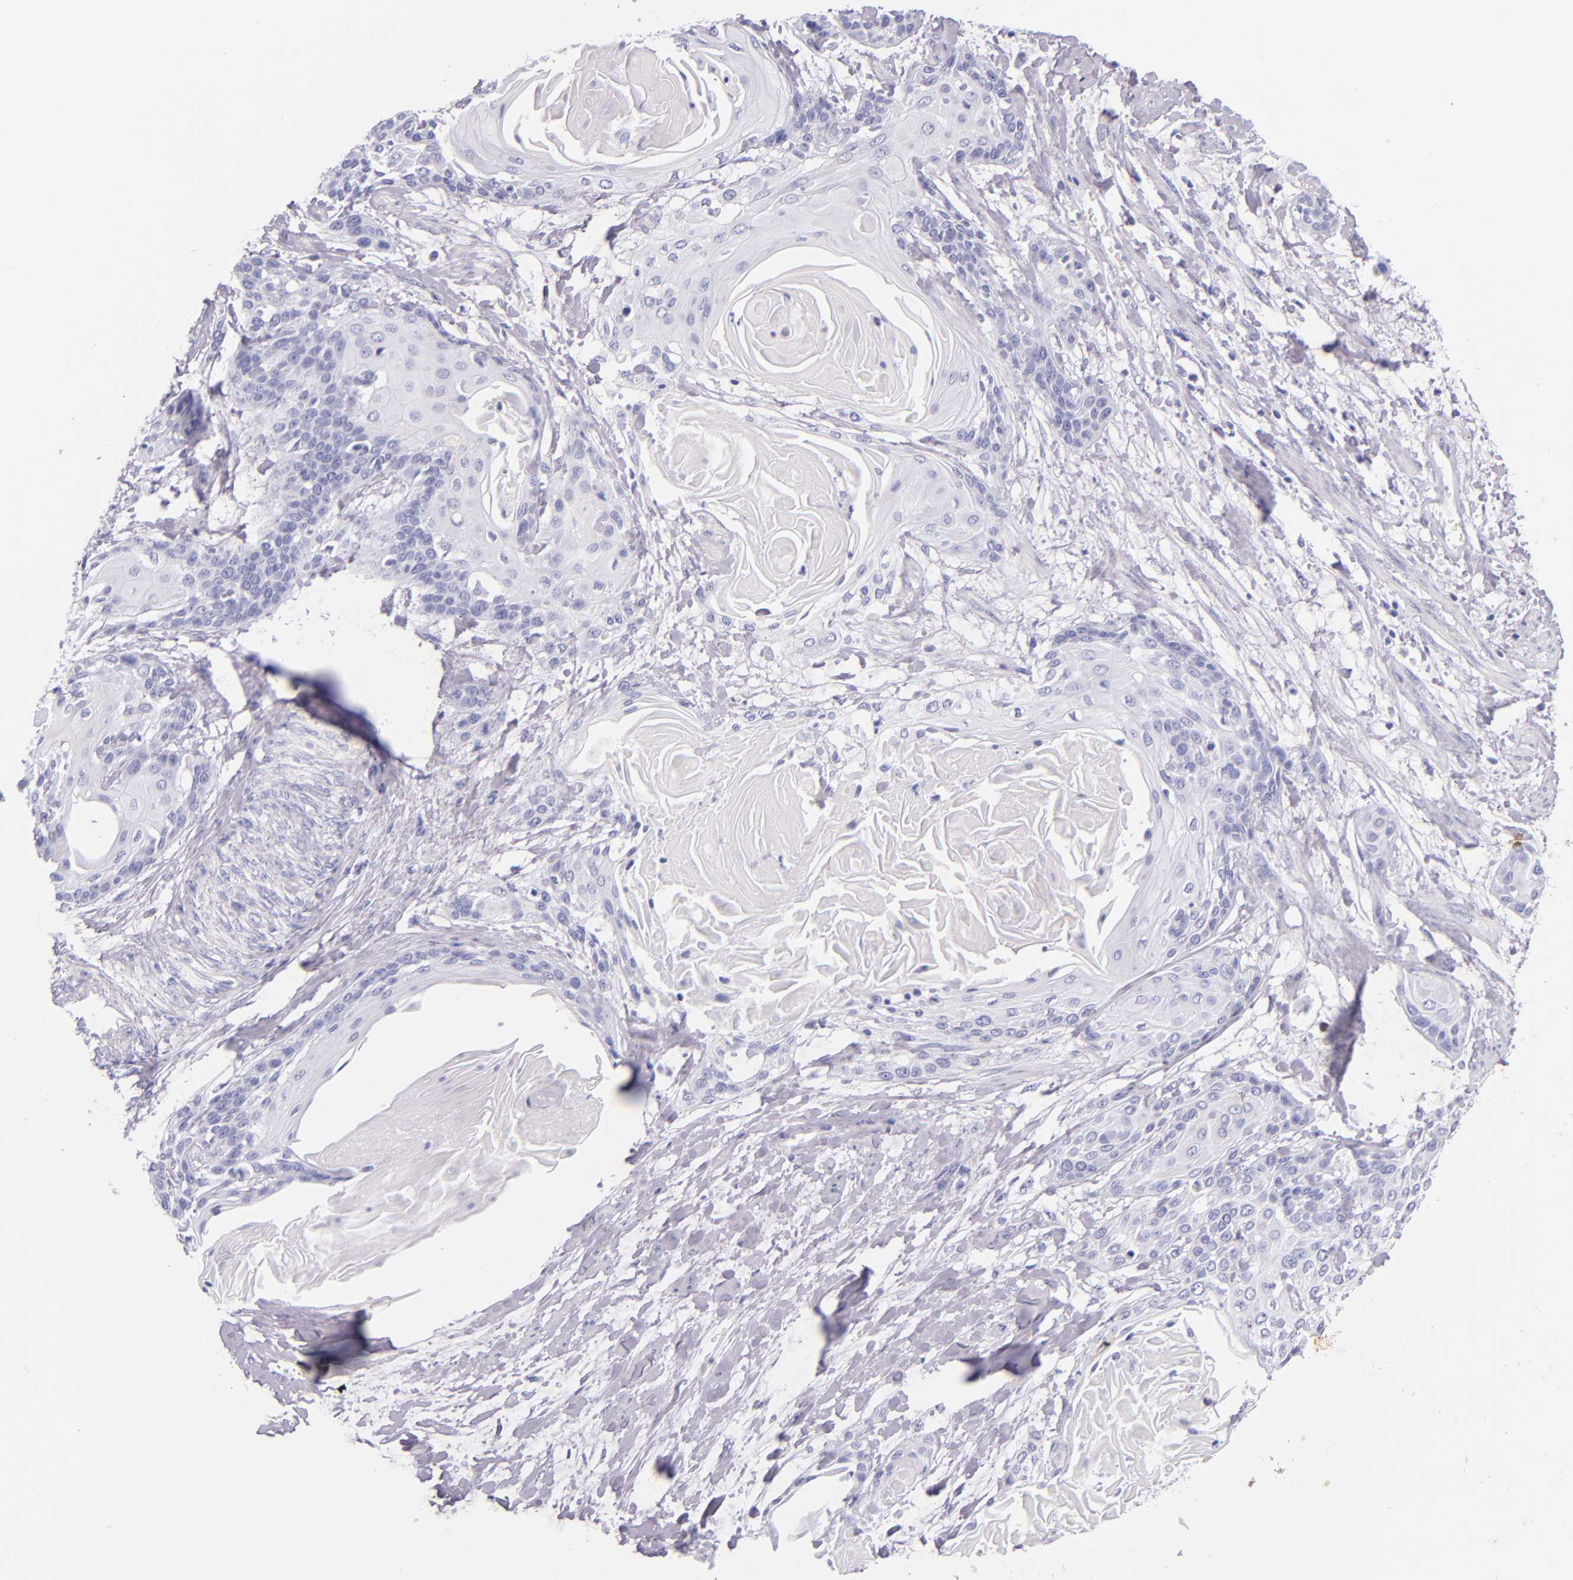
{"staining": {"intensity": "negative", "quantity": "none", "location": "none"}, "tissue": "cervical cancer", "cell_type": "Tumor cells", "image_type": "cancer", "snomed": [{"axis": "morphology", "description": "Squamous cell carcinoma, NOS"}, {"axis": "topography", "description": "Cervix"}], "caption": "A photomicrograph of human squamous cell carcinoma (cervical) is negative for staining in tumor cells.", "gene": "IRF4", "patient": {"sex": "female", "age": 57}}